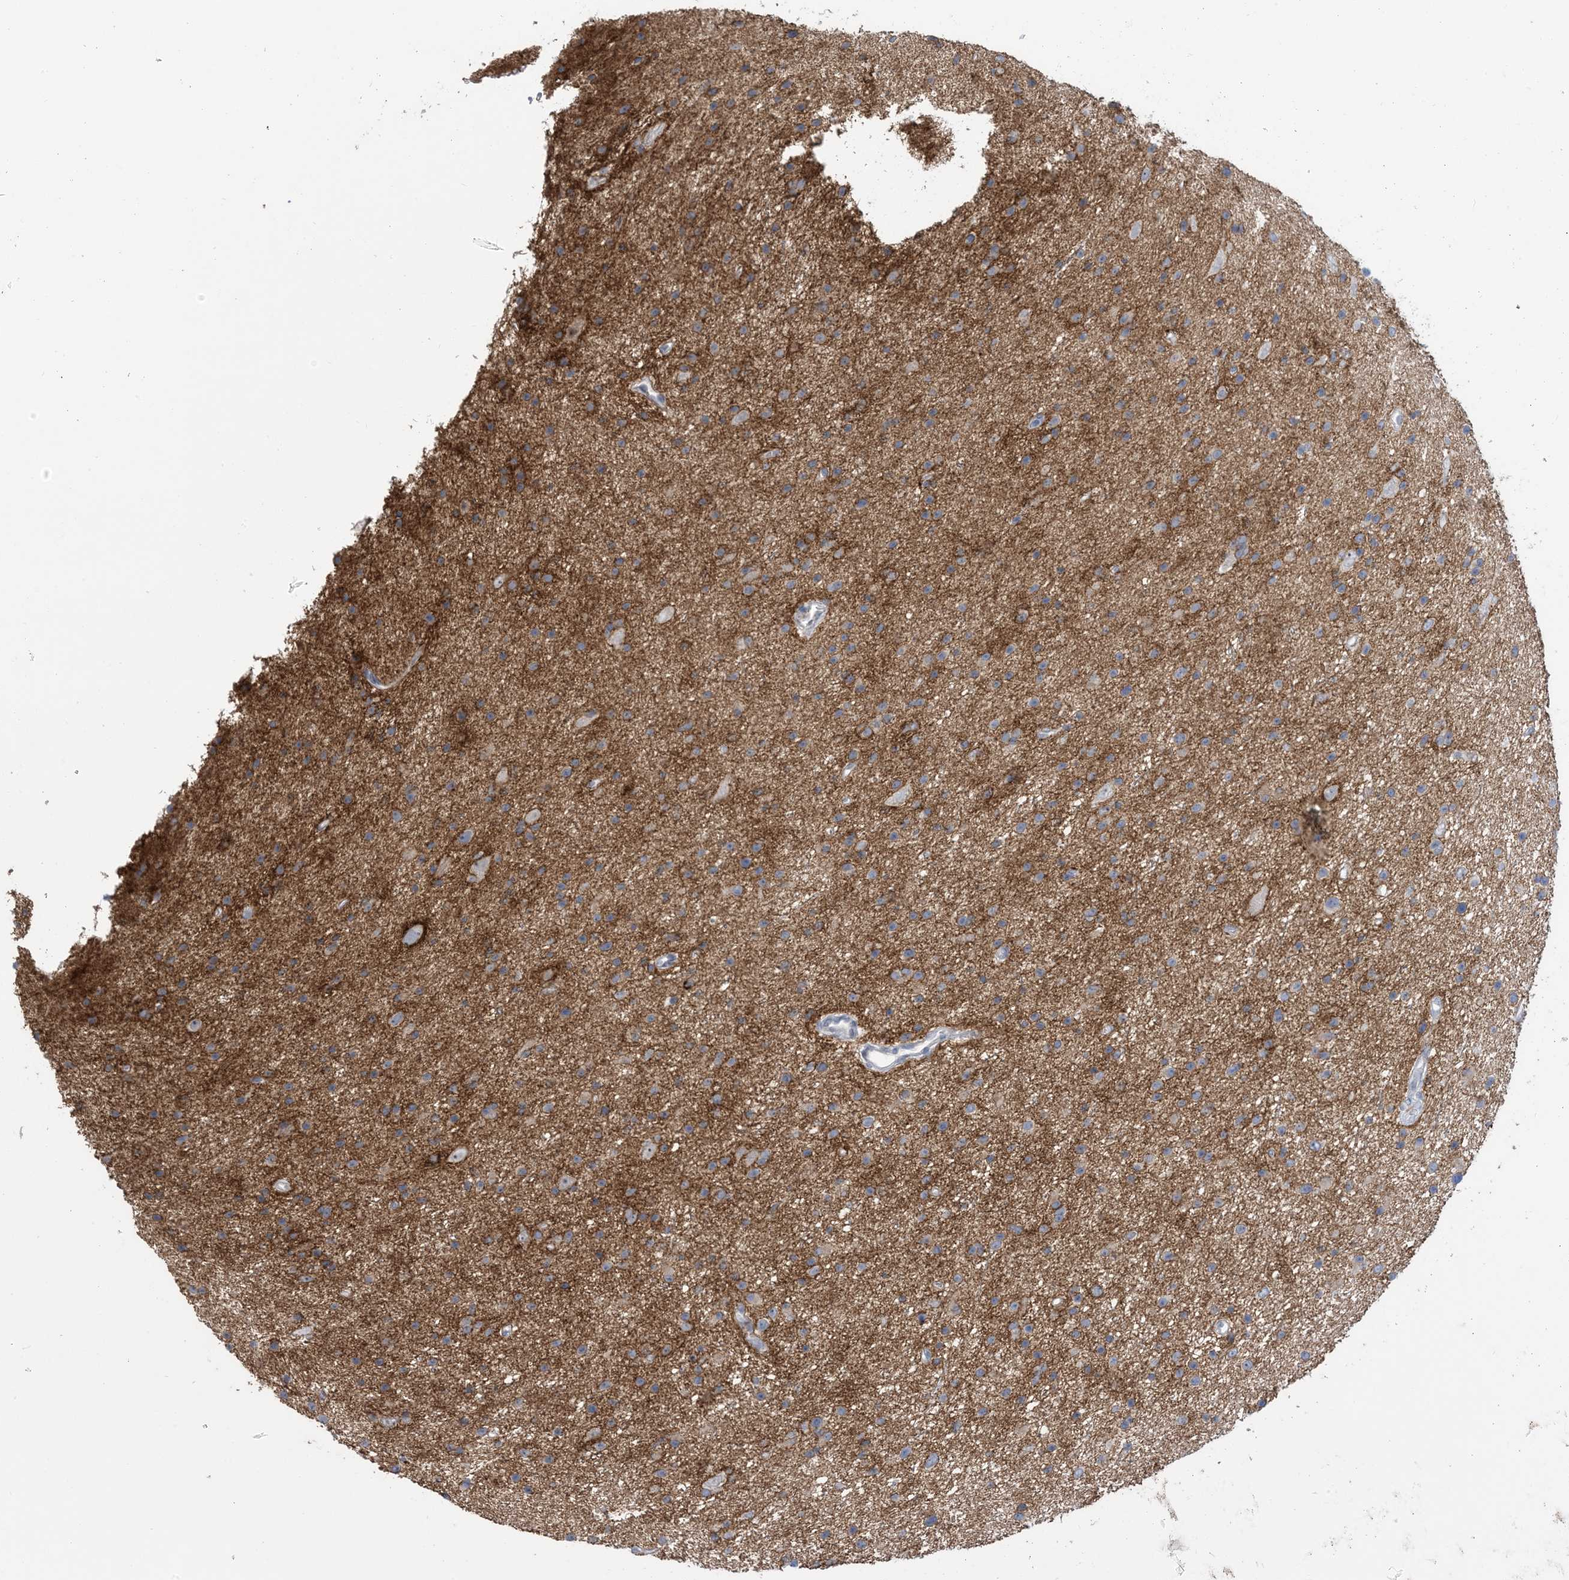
{"staining": {"intensity": "negative", "quantity": "none", "location": "none"}, "tissue": "glioma", "cell_type": "Tumor cells", "image_type": "cancer", "snomed": [{"axis": "morphology", "description": "Glioma, malignant, Low grade"}, {"axis": "topography", "description": "Cerebral cortex"}], "caption": "High magnification brightfield microscopy of malignant glioma (low-grade) stained with DAB (3,3'-diaminobenzidine) (brown) and counterstained with hematoxylin (blue): tumor cells show no significant expression.", "gene": "TTYH1", "patient": {"sex": "female", "age": 39}}